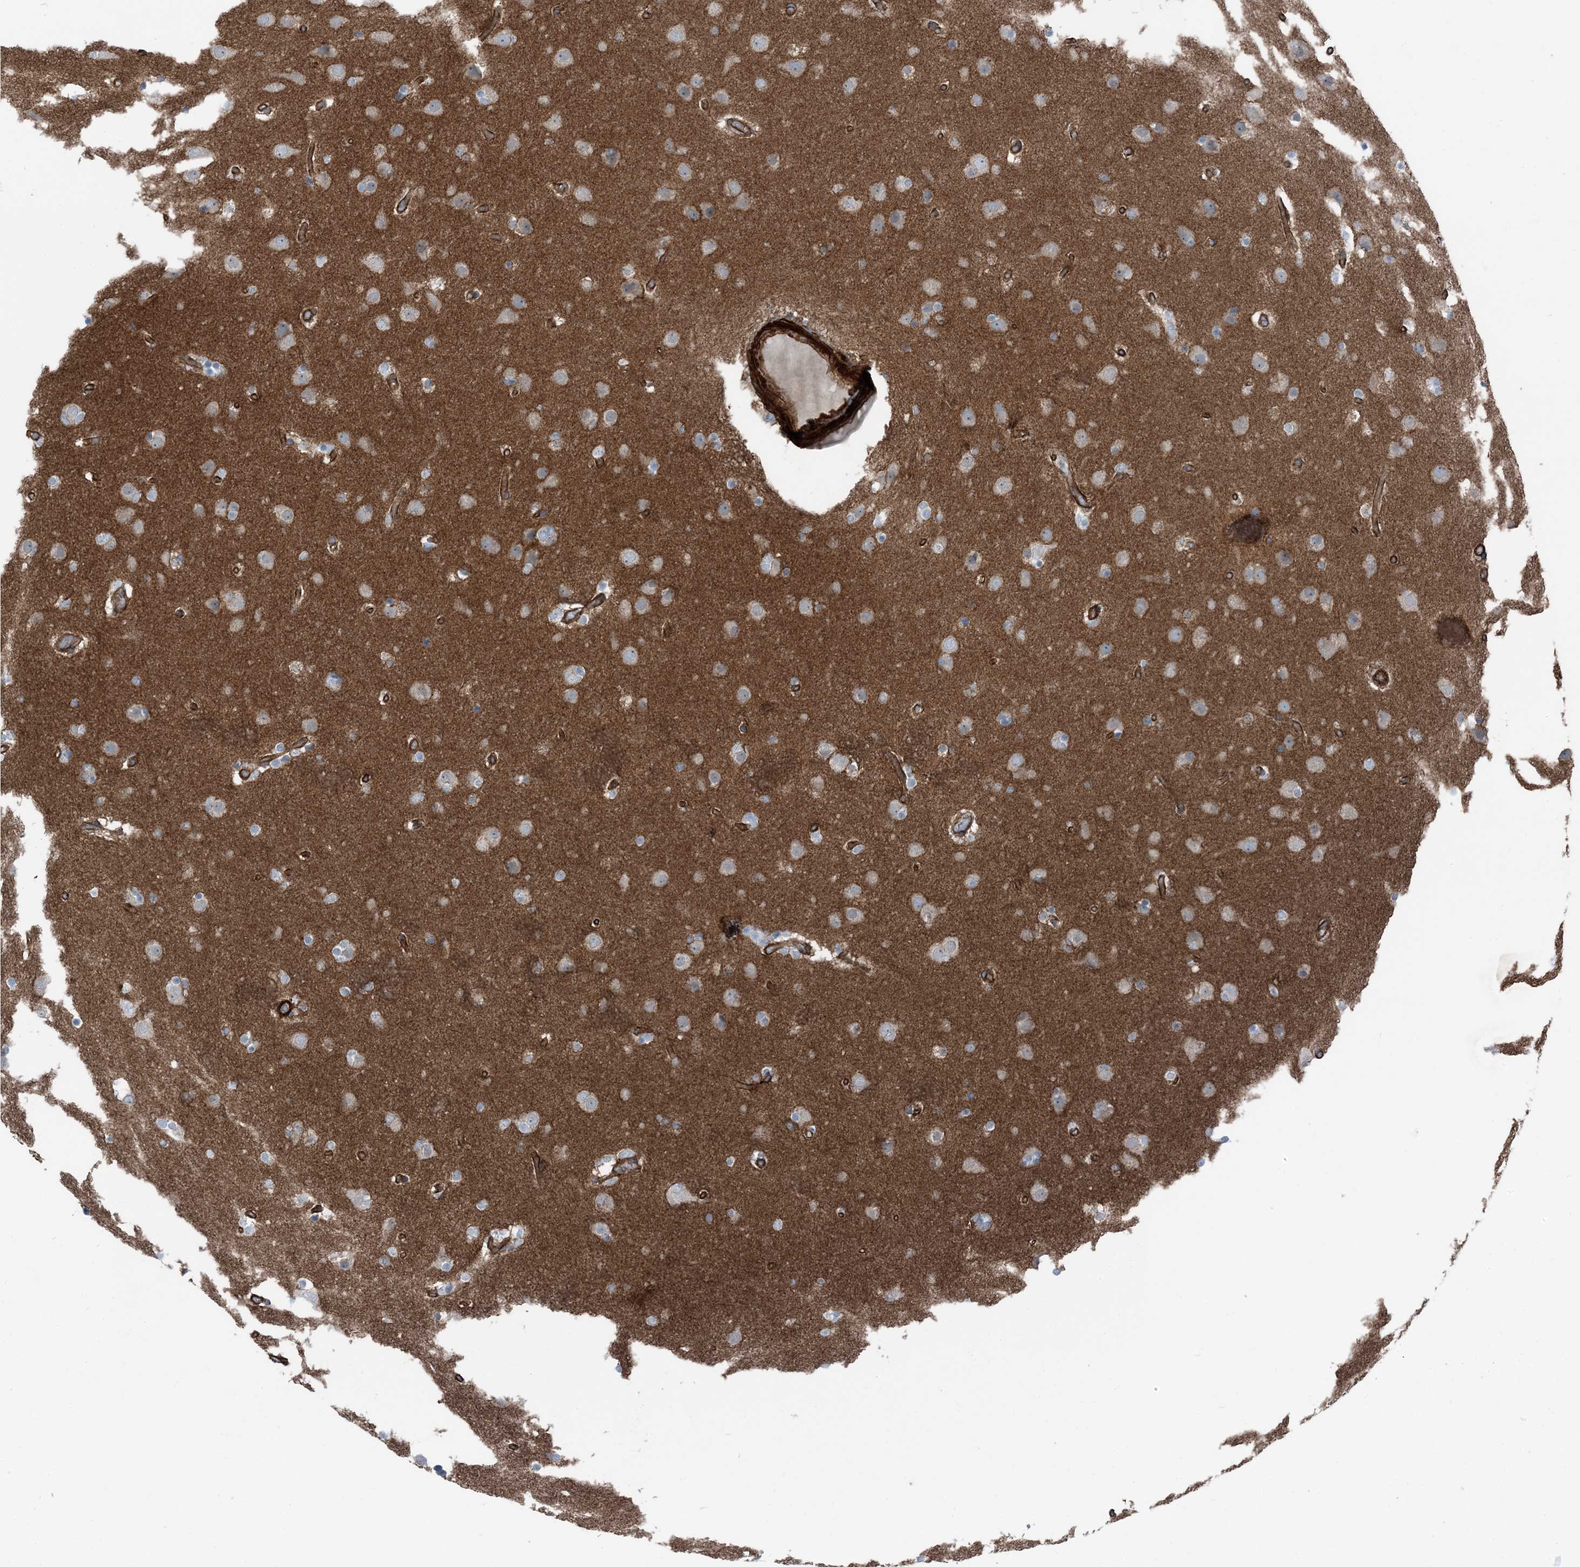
{"staining": {"intensity": "negative", "quantity": "none", "location": "none"}, "tissue": "glioma", "cell_type": "Tumor cells", "image_type": "cancer", "snomed": [{"axis": "morphology", "description": "Glioma, malignant, High grade"}, {"axis": "topography", "description": "Cerebral cortex"}], "caption": "An image of human glioma is negative for staining in tumor cells.", "gene": "ZFP90", "patient": {"sex": "female", "age": 36}}